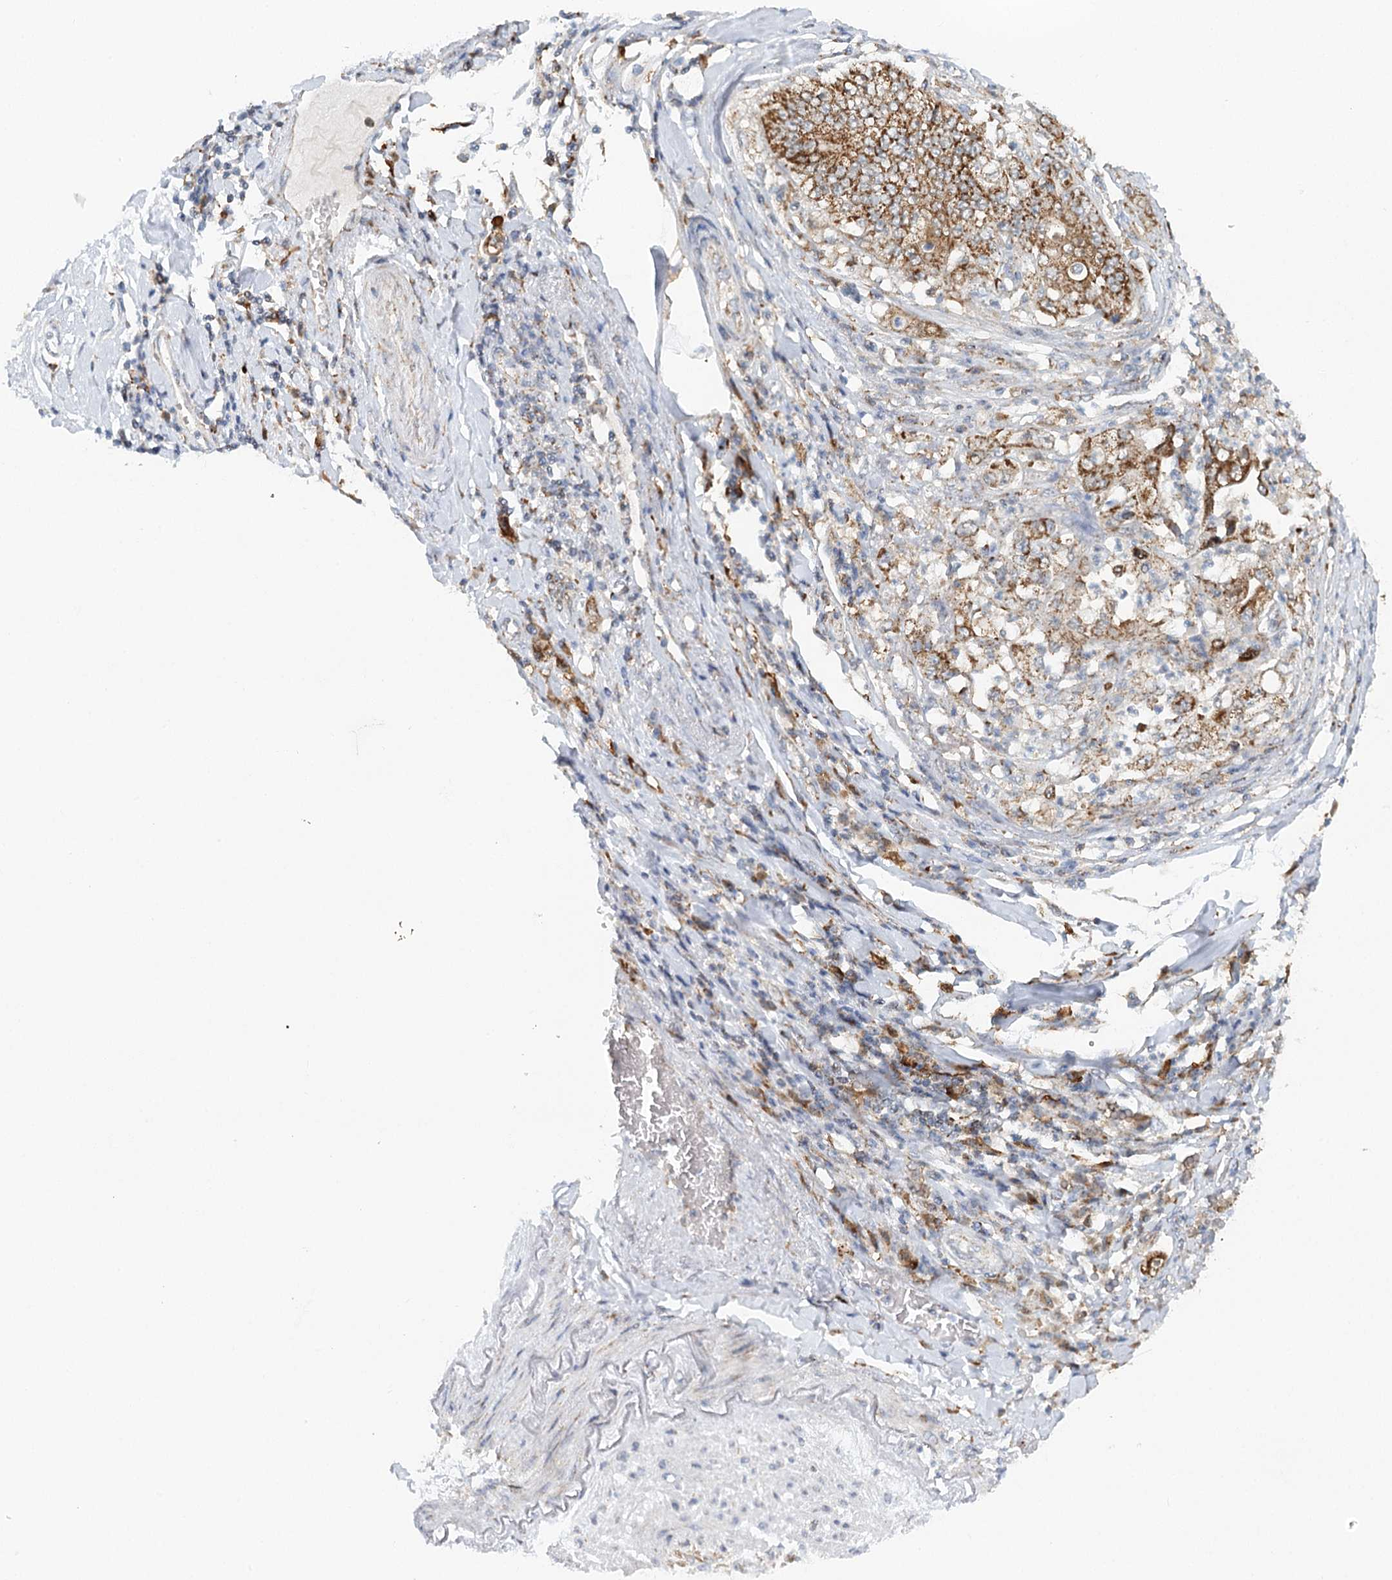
{"staining": {"intensity": "moderate", "quantity": ">75%", "location": "cytoplasmic/membranous"}, "tissue": "stomach cancer", "cell_type": "Tumor cells", "image_type": "cancer", "snomed": [{"axis": "morphology", "description": "Adenocarcinoma, NOS"}, {"axis": "topography", "description": "Stomach"}], "caption": "Immunohistochemistry (IHC) histopathology image of neoplastic tissue: human stomach cancer stained using immunohistochemistry shows medium levels of moderate protein expression localized specifically in the cytoplasmic/membranous of tumor cells, appearing as a cytoplasmic/membranous brown color.", "gene": "TAS1R1", "patient": {"sex": "female", "age": 73}}